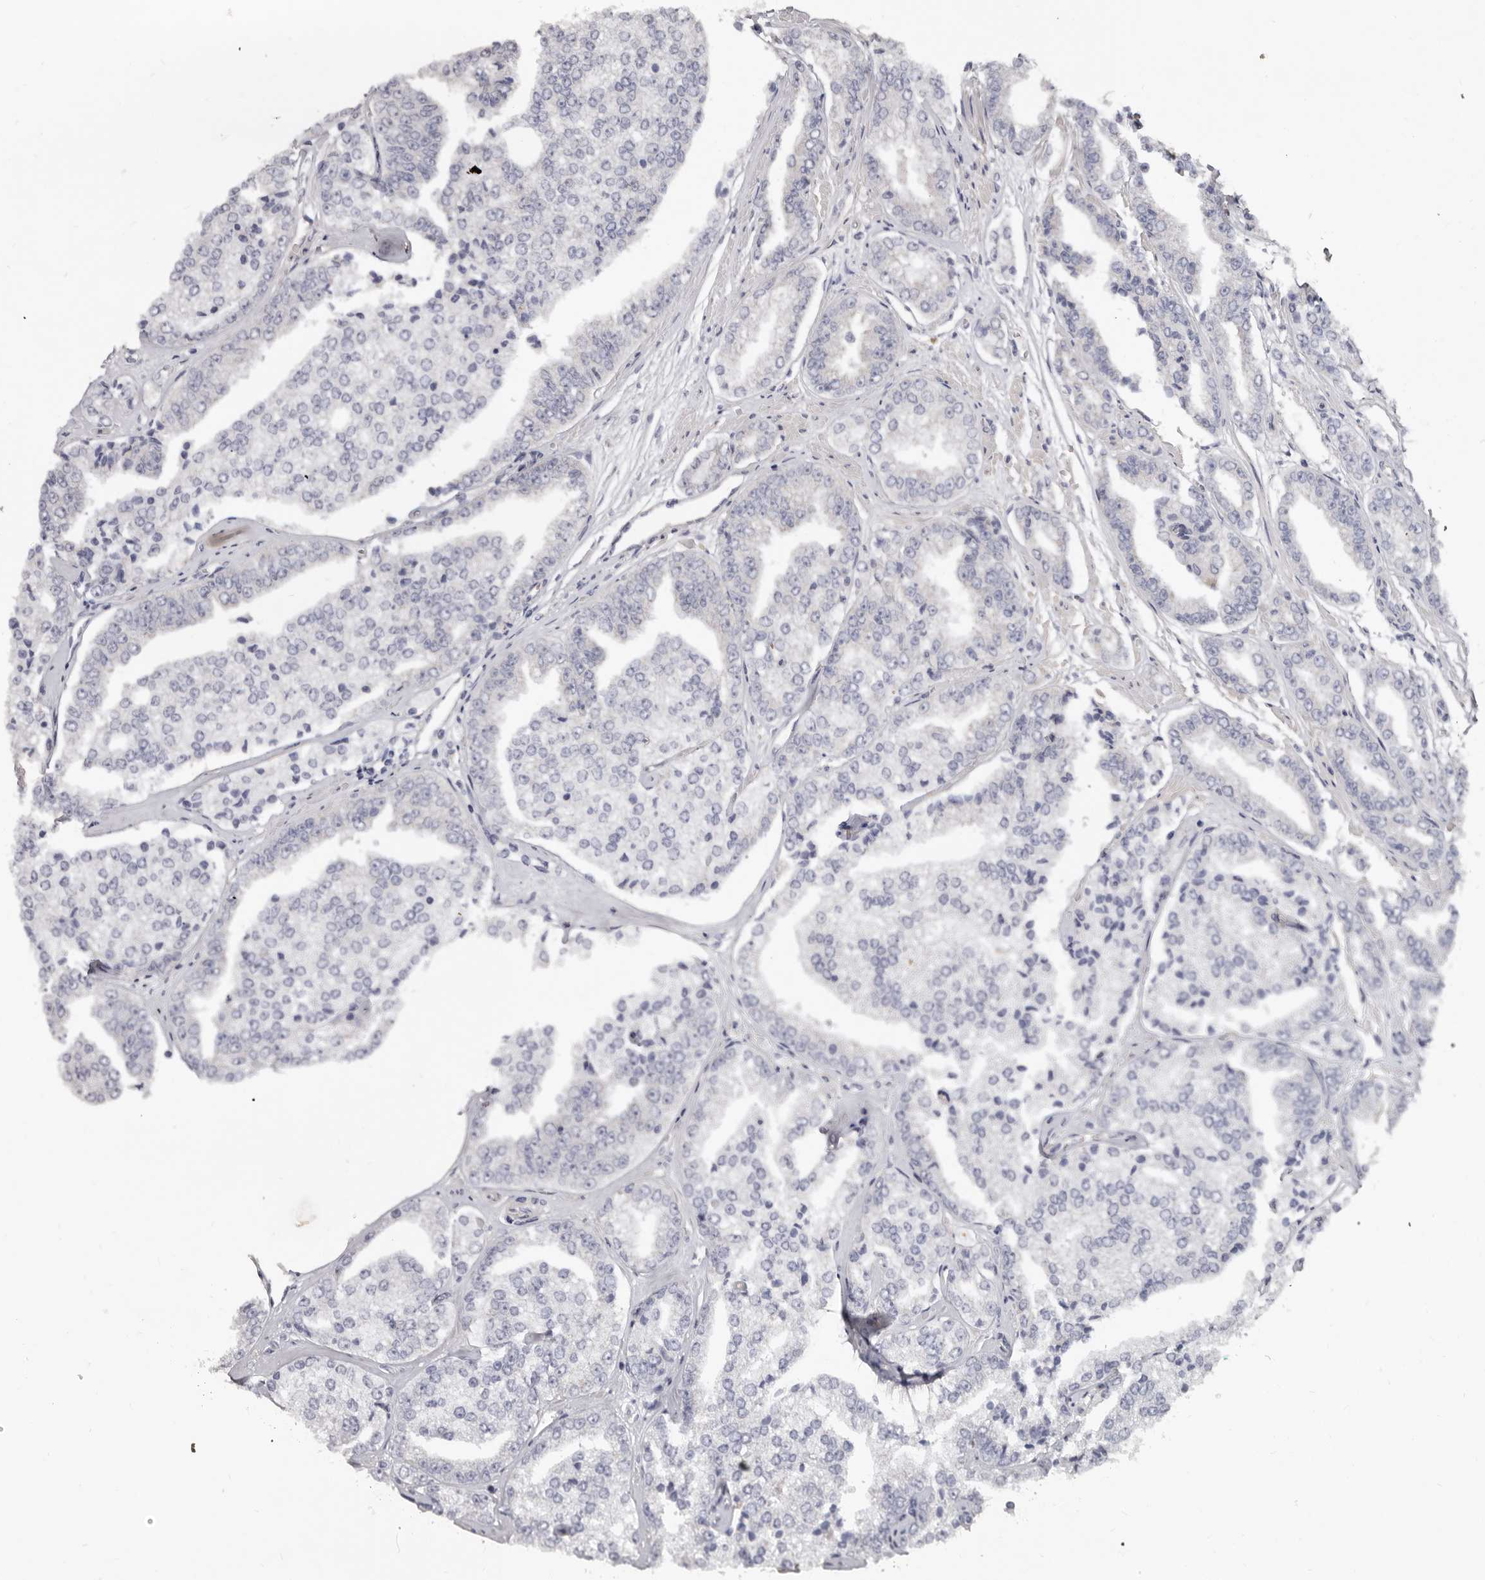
{"staining": {"intensity": "negative", "quantity": "none", "location": "none"}, "tissue": "prostate cancer", "cell_type": "Tumor cells", "image_type": "cancer", "snomed": [{"axis": "morphology", "description": "Adenocarcinoma, High grade"}, {"axis": "topography", "description": "Prostate"}], "caption": "Tumor cells show no significant expression in prostate cancer (adenocarcinoma (high-grade)).", "gene": "SPTA1", "patient": {"sex": "male", "age": 71}}